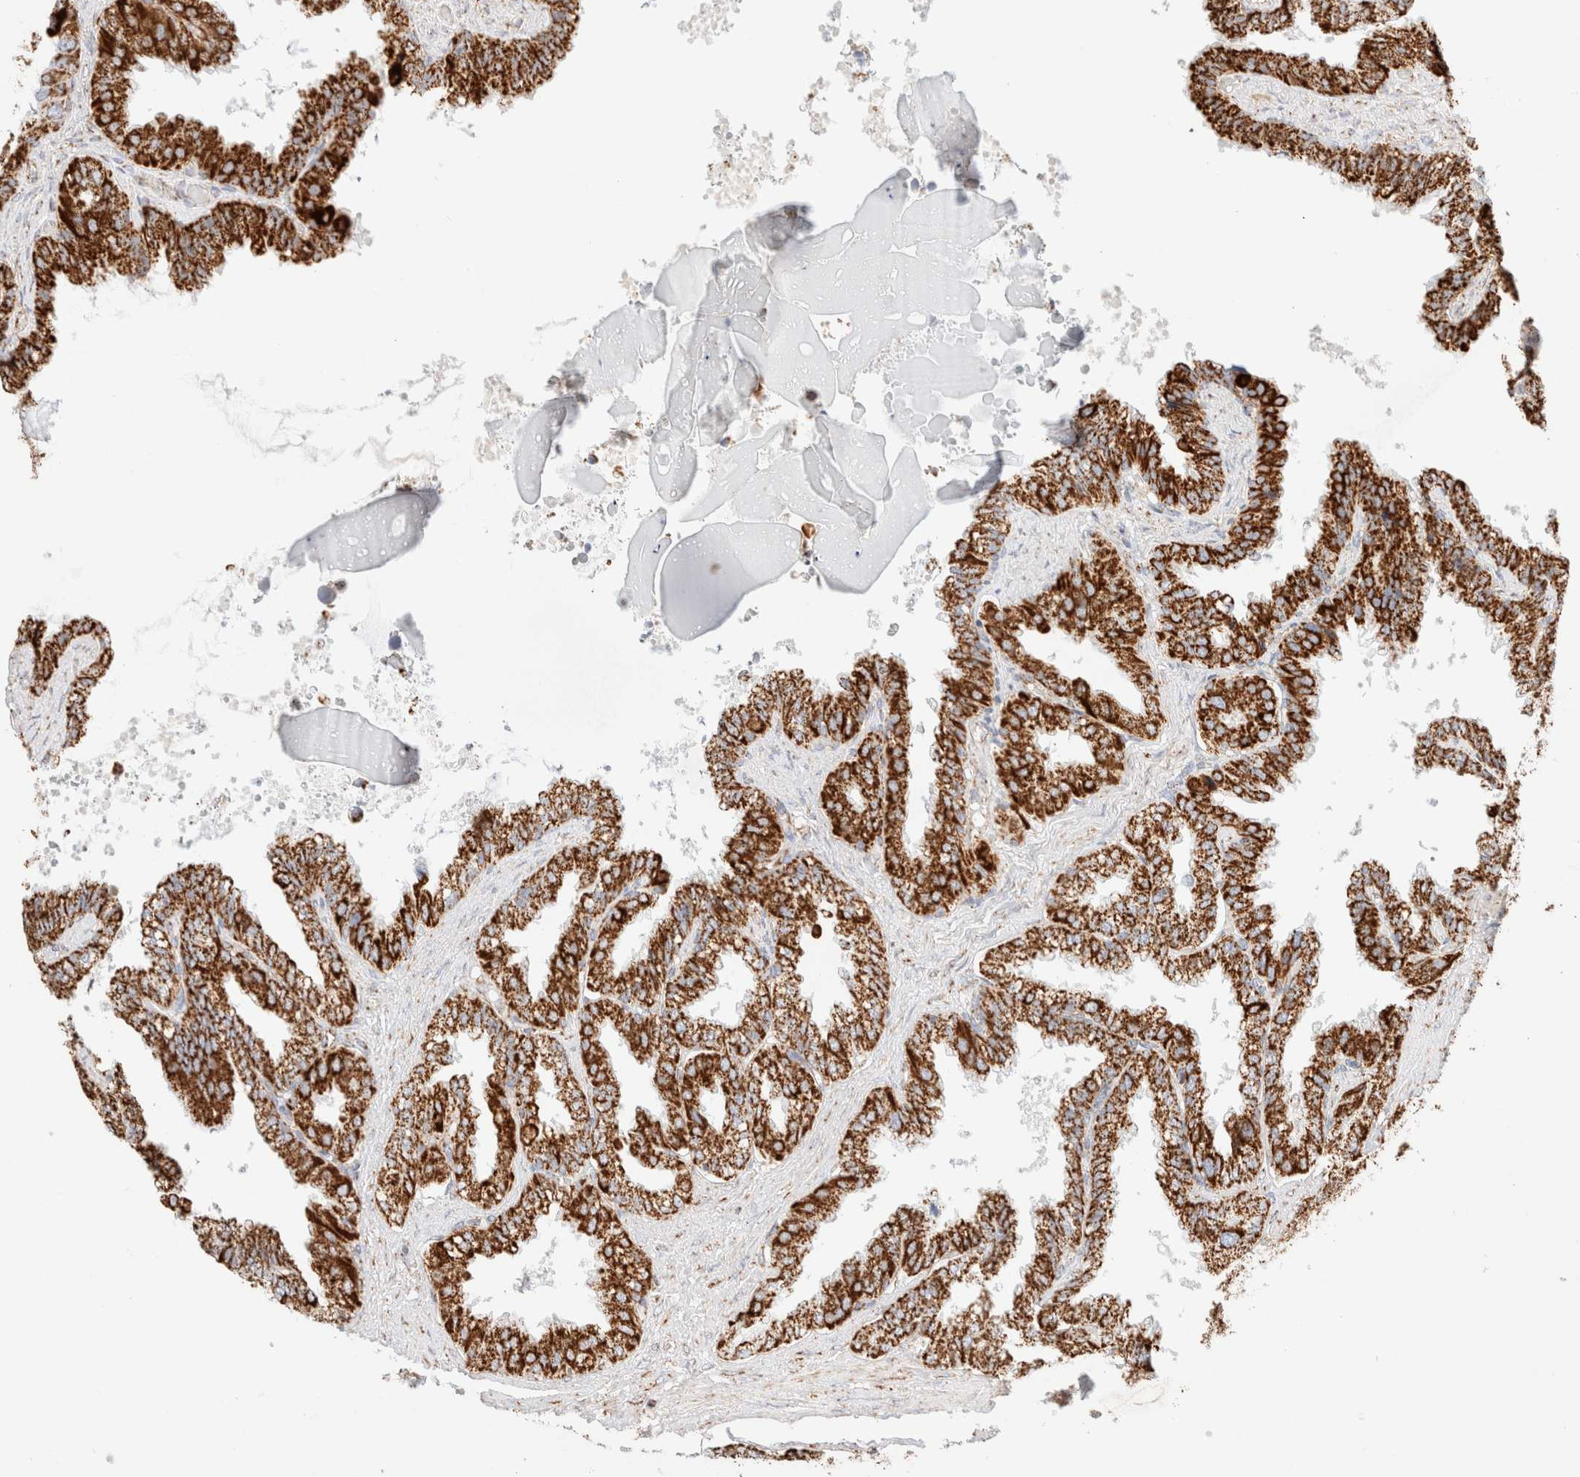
{"staining": {"intensity": "strong", "quantity": ">75%", "location": "cytoplasmic/membranous"}, "tissue": "seminal vesicle", "cell_type": "Glandular cells", "image_type": "normal", "snomed": [{"axis": "morphology", "description": "Normal tissue, NOS"}, {"axis": "topography", "description": "Seminal veicle"}], "caption": "Immunohistochemical staining of benign seminal vesicle reveals high levels of strong cytoplasmic/membranous expression in about >75% of glandular cells.", "gene": "PHB2", "patient": {"sex": "male", "age": 46}}